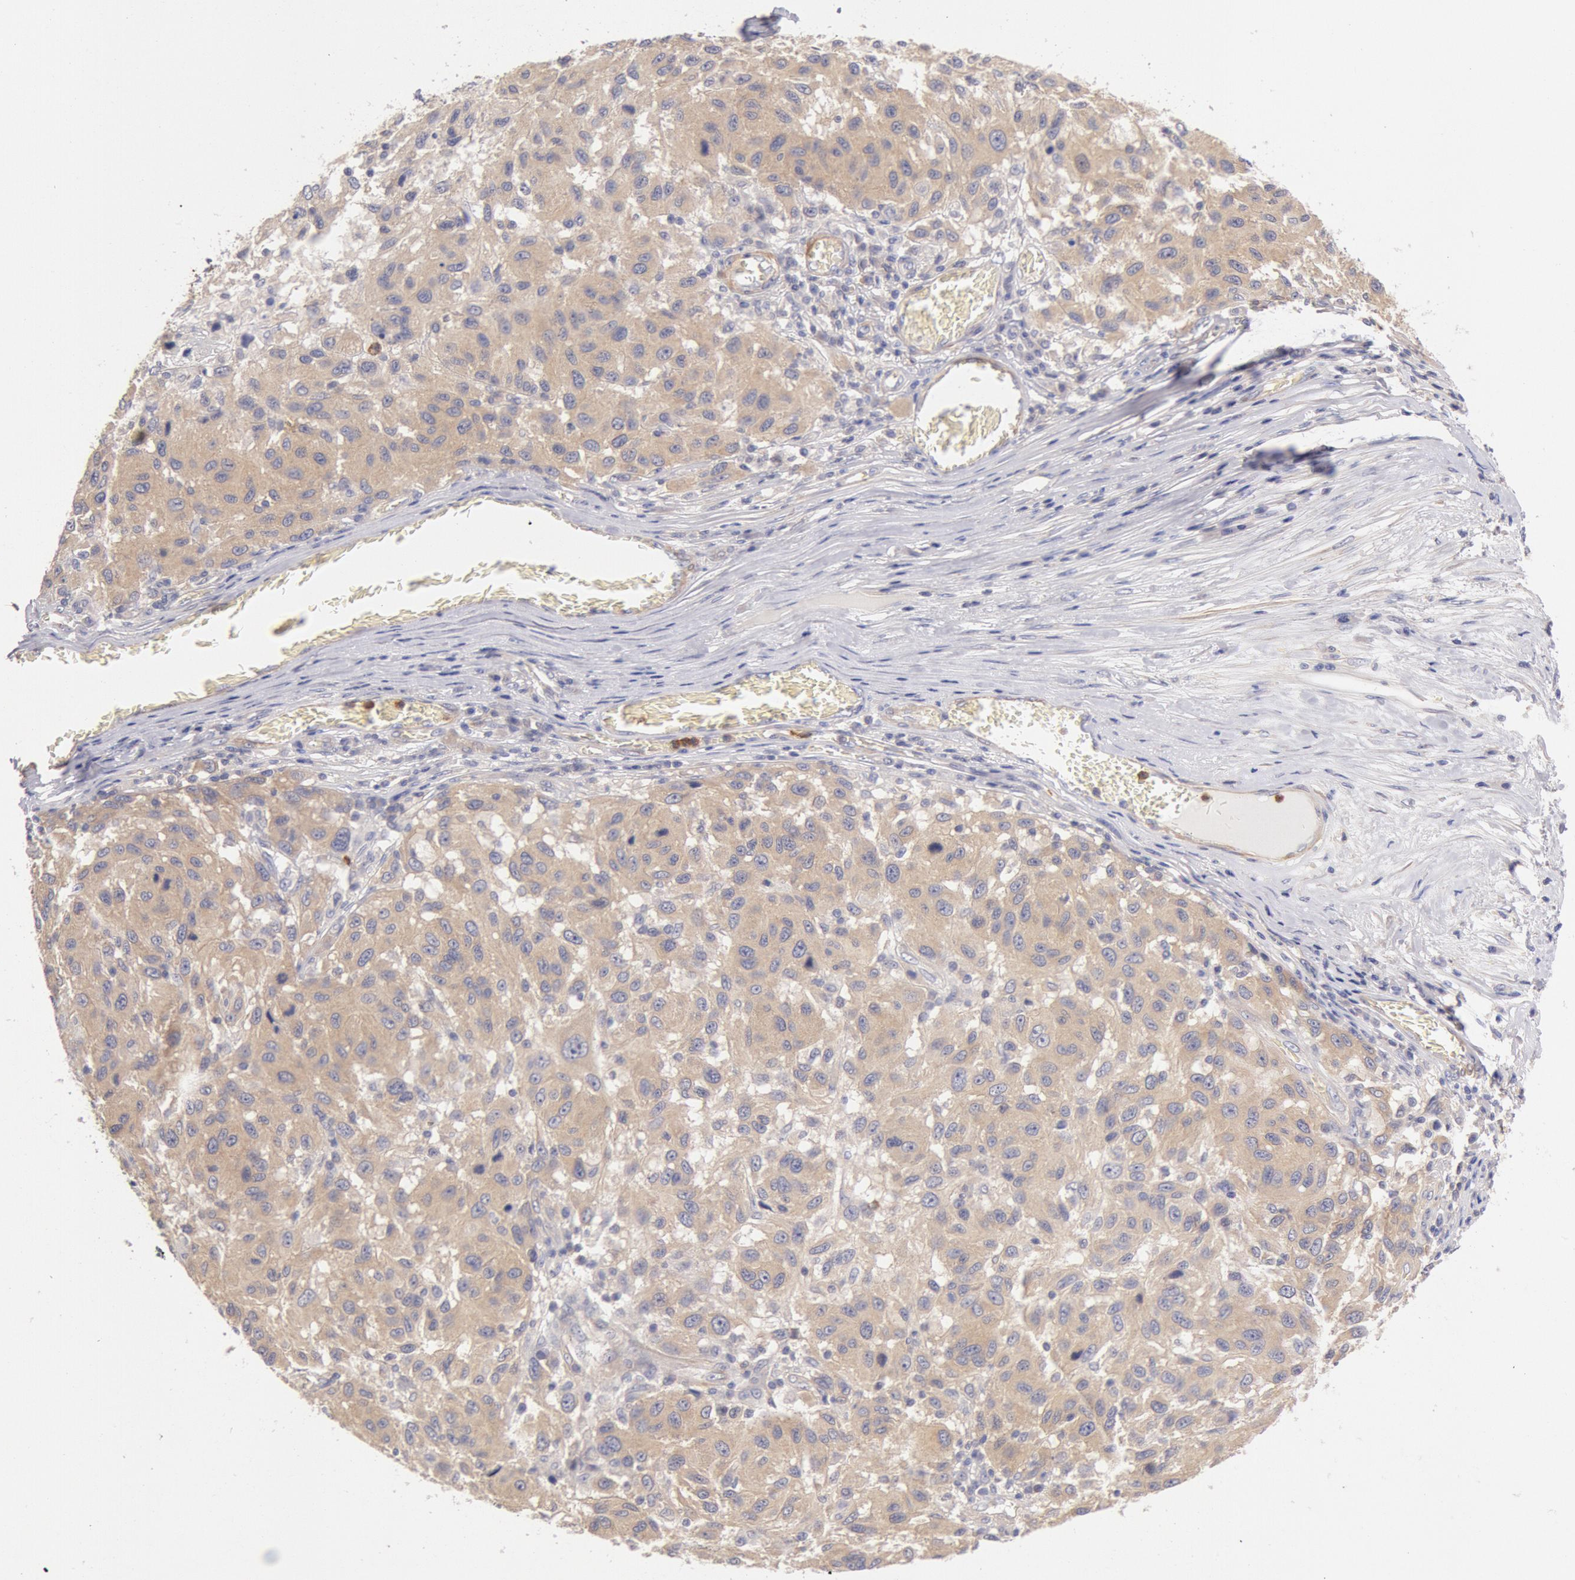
{"staining": {"intensity": "moderate", "quantity": "25%-75%", "location": "cytoplasmic/membranous"}, "tissue": "melanoma", "cell_type": "Tumor cells", "image_type": "cancer", "snomed": [{"axis": "morphology", "description": "Malignant melanoma, NOS"}, {"axis": "topography", "description": "Skin"}], "caption": "Protein positivity by IHC demonstrates moderate cytoplasmic/membranous positivity in about 25%-75% of tumor cells in malignant melanoma.", "gene": "TMED8", "patient": {"sex": "female", "age": 77}}